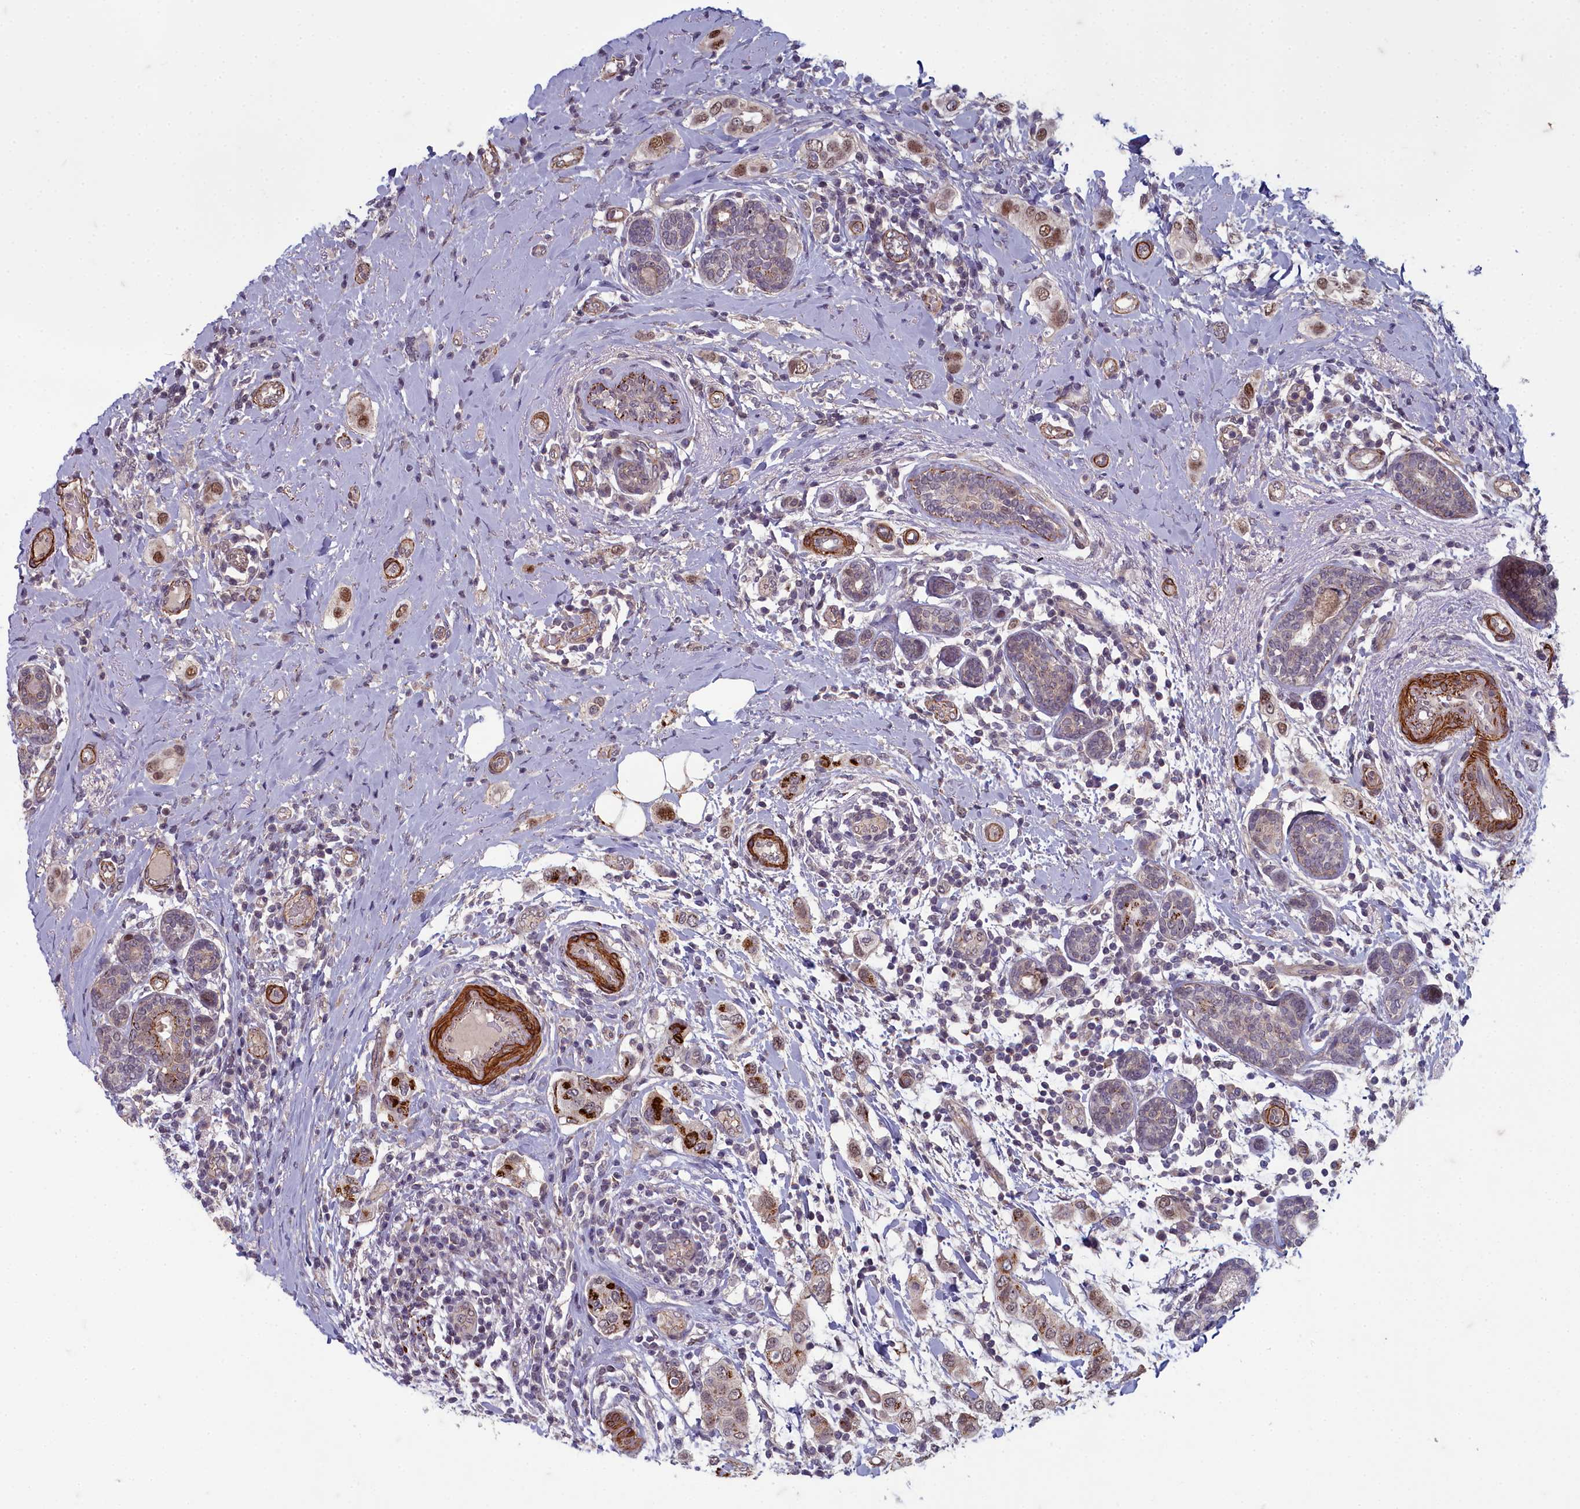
{"staining": {"intensity": "moderate", "quantity": ">75%", "location": "cytoplasmic/membranous,nuclear"}, "tissue": "breast cancer", "cell_type": "Tumor cells", "image_type": "cancer", "snomed": [{"axis": "morphology", "description": "Lobular carcinoma"}, {"axis": "topography", "description": "Breast"}], "caption": "Tumor cells demonstrate medium levels of moderate cytoplasmic/membranous and nuclear staining in approximately >75% of cells in lobular carcinoma (breast). The protein of interest is stained brown, and the nuclei are stained in blue (DAB IHC with brightfield microscopy, high magnification).", "gene": "ZNF626", "patient": {"sex": "female", "age": 51}}